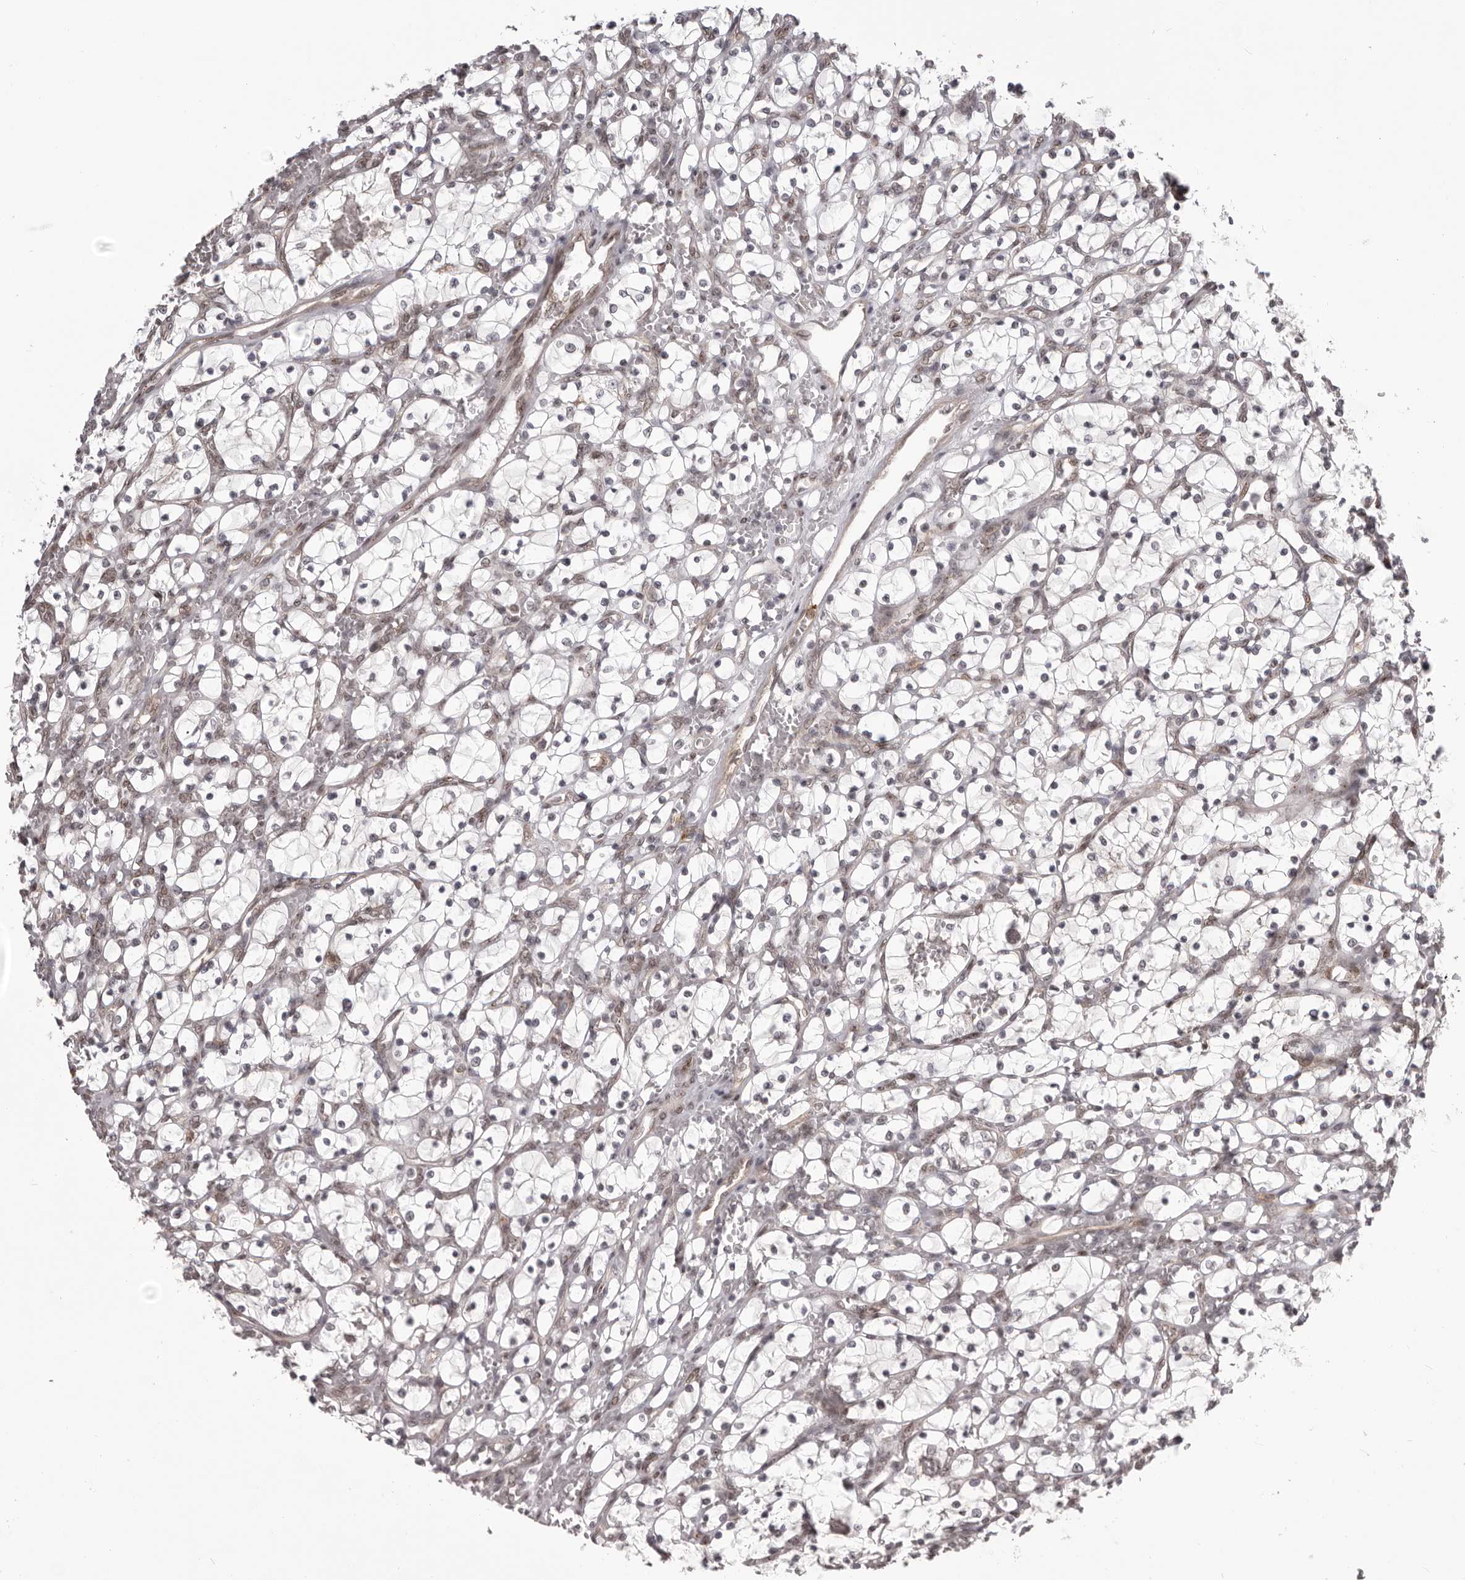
{"staining": {"intensity": "negative", "quantity": "none", "location": "none"}, "tissue": "renal cancer", "cell_type": "Tumor cells", "image_type": "cancer", "snomed": [{"axis": "morphology", "description": "Adenocarcinoma, NOS"}, {"axis": "topography", "description": "Kidney"}], "caption": "Protein analysis of renal cancer demonstrates no significant positivity in tumor cells.", "gene": "RNF2", "patient": {"sex": "female", "age": 69}}